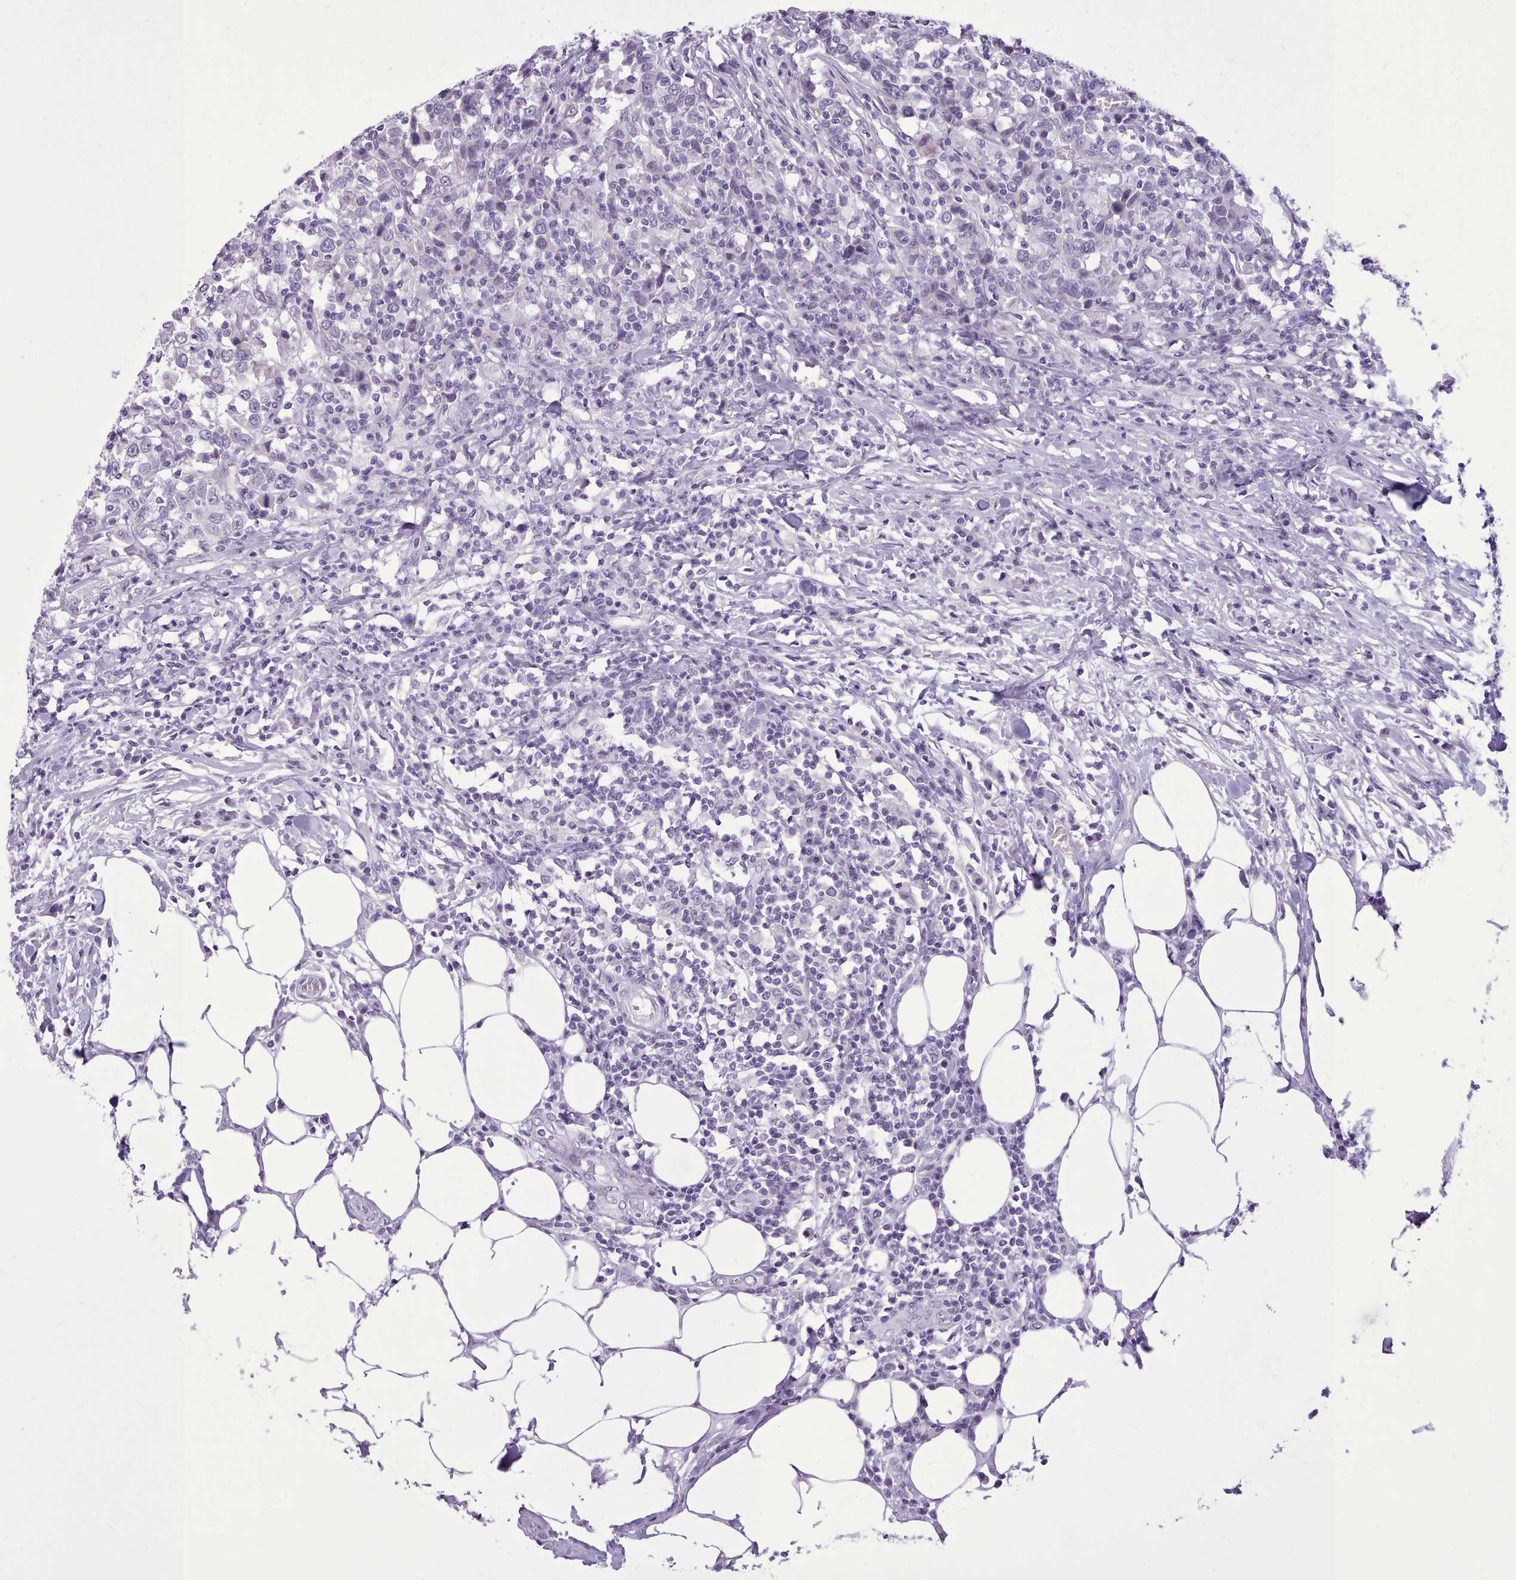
{"staining": {"intensity": "negative", "quantity": "none", "location": "none"}, "tissue": "urothelial cancer", "cell_type": "Tumor cells", "image_type": "cancer", "snomed": [{"axis": "morphology", "description": "Urothelial carcinoma, High grade"}, {"axis": "topography", "description": "Urinary bladder"}], "caption": "The immunohistochemistry photomicrograph has no significant positivity in tumor cells of urothelial cancer tissue. (Stains: DAB IHC with hematoxylin counter stain, Microscopy: brightfield microscopy at high magnification).", "gene": "FBXO48", "patient": {"sex": "male", "age": 61}}